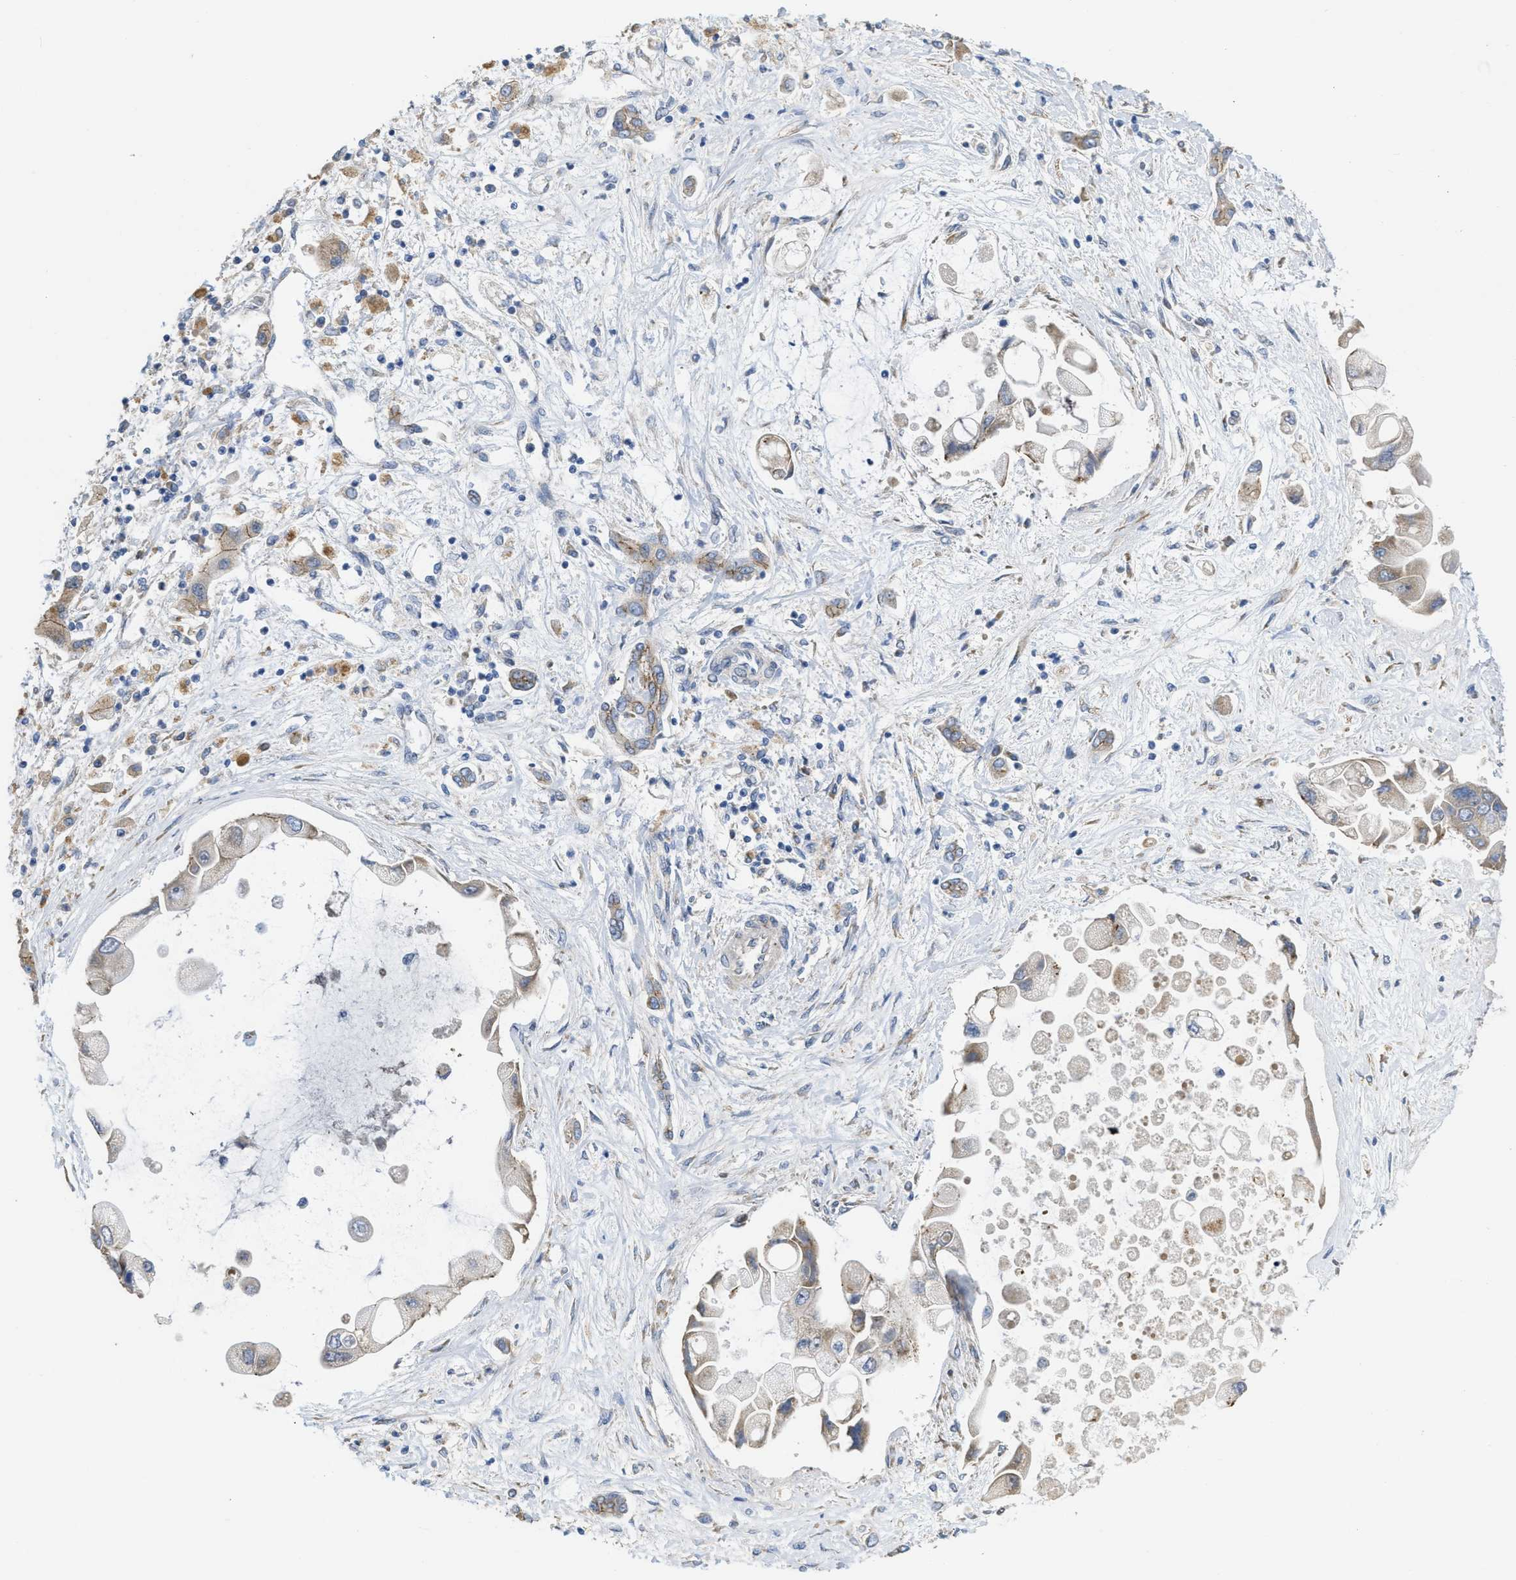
{"staining": {"intensity": "moderate", "quantity": ">75%", "location": "cytoplasmic/membranous"}, "tissue": "liver cancer", "cell_type": "Tumor cells", "image_type": "cancer", "snomed": [{"axis": "morphology", "description": "Cholangiocarcinoma"}, {"axis": "topography", "description": "Liver"}], "caption": "Immunohistochemical staining of liver cholangiocarcinoma exhibits moderate cytoplasmic/membranous protein staining in about >75% of tumor cells.", "gene": "CDPF1", "patient": {"sex": "male", "age": 50}}